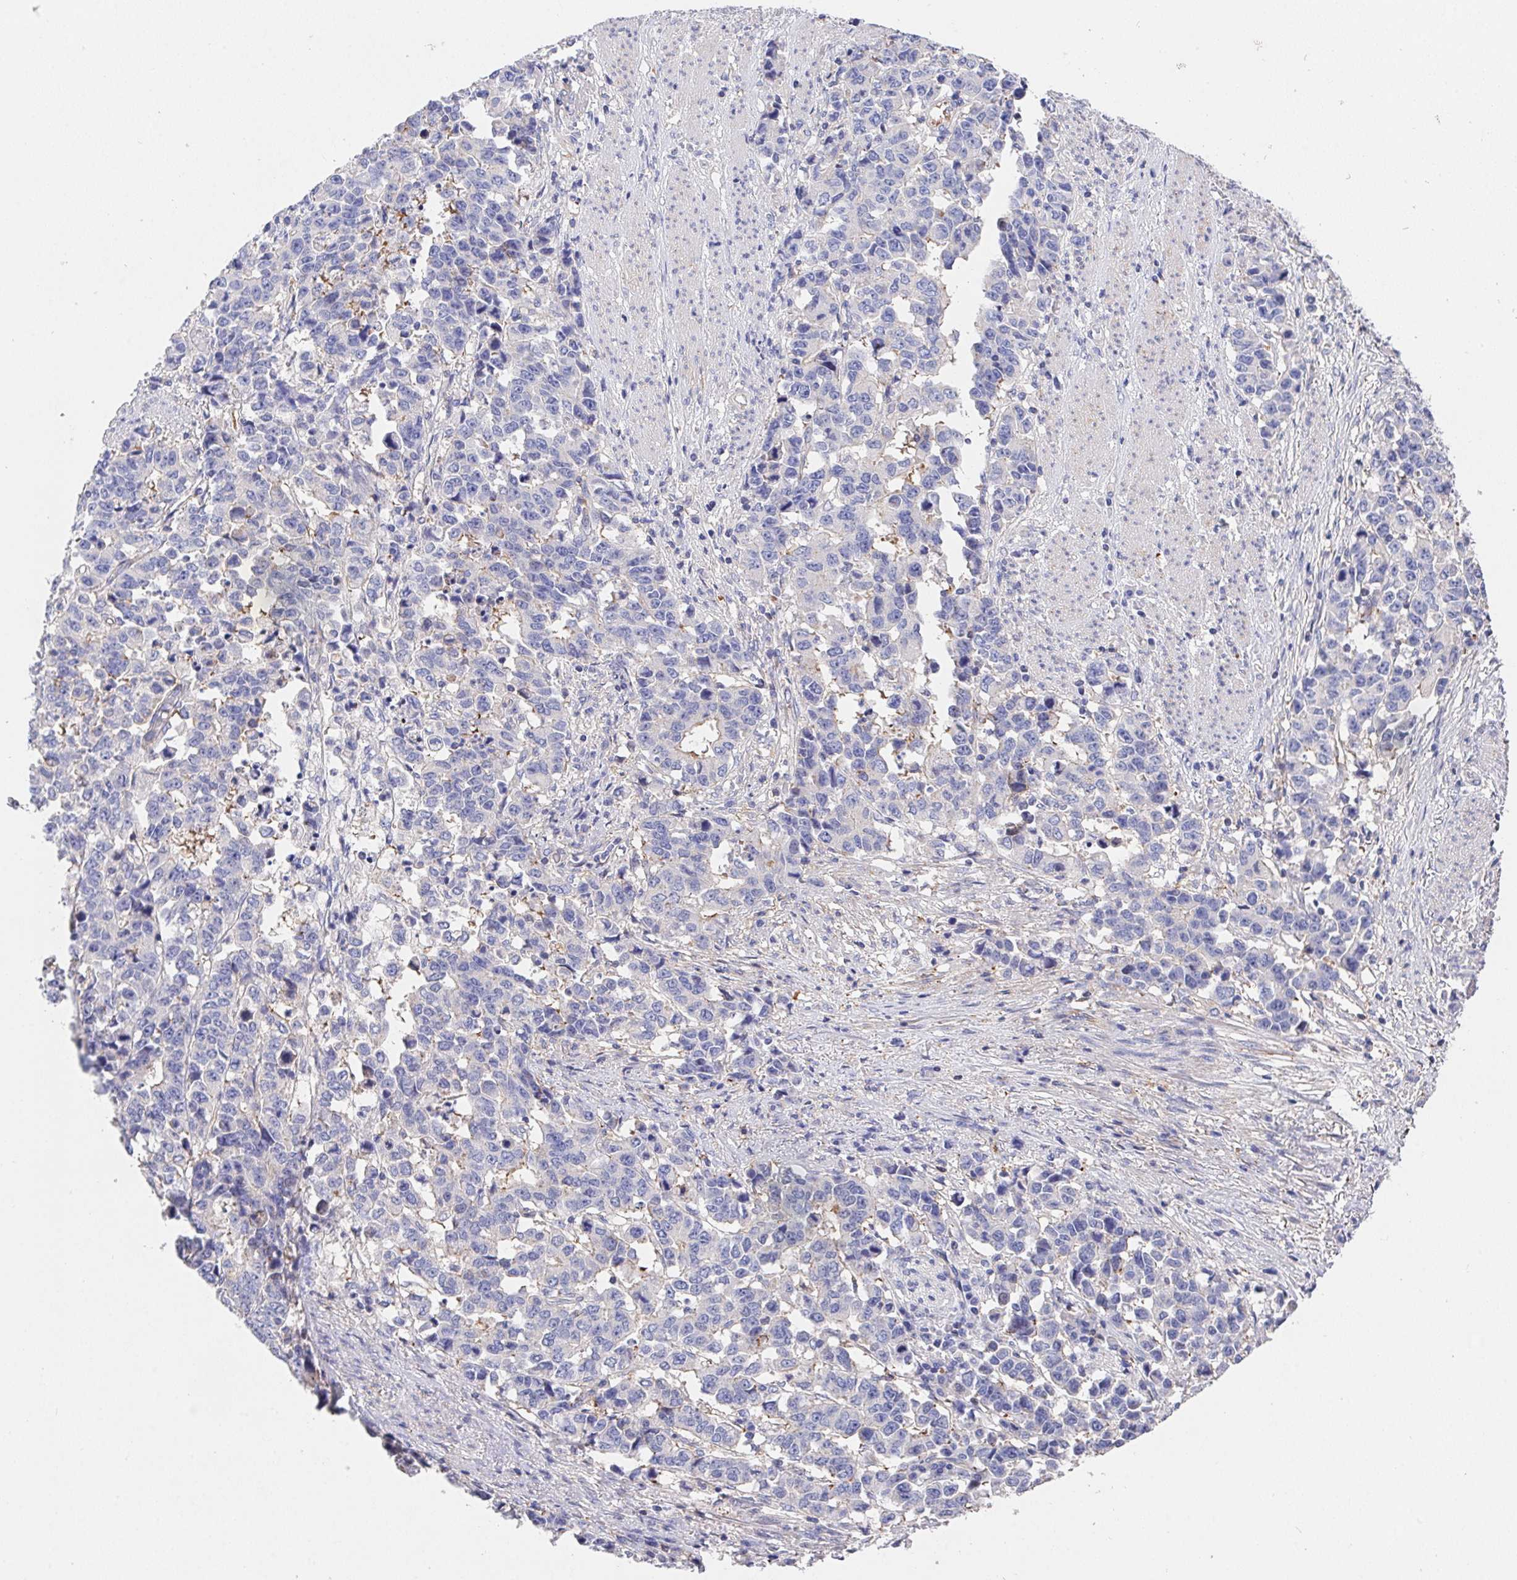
{"staining": {"intensity": "negative", "quantity": "none", "location": "none"}, "tissue": "stomach cancer", "cell_type": "Tumor cells", "image_type": "cancer", "snomed": [{"axis": "morphology", "description": "Adenocarcinoma, NOS"}, {"axis": "topography", "description": "Stomach, upper"}], "caption": "A histopathology image of human adenocarcinoma (stomach) is negative for staining in tumor cells.", "gene": "PRG3", "patient": {"sex": "male", "age": 69}}